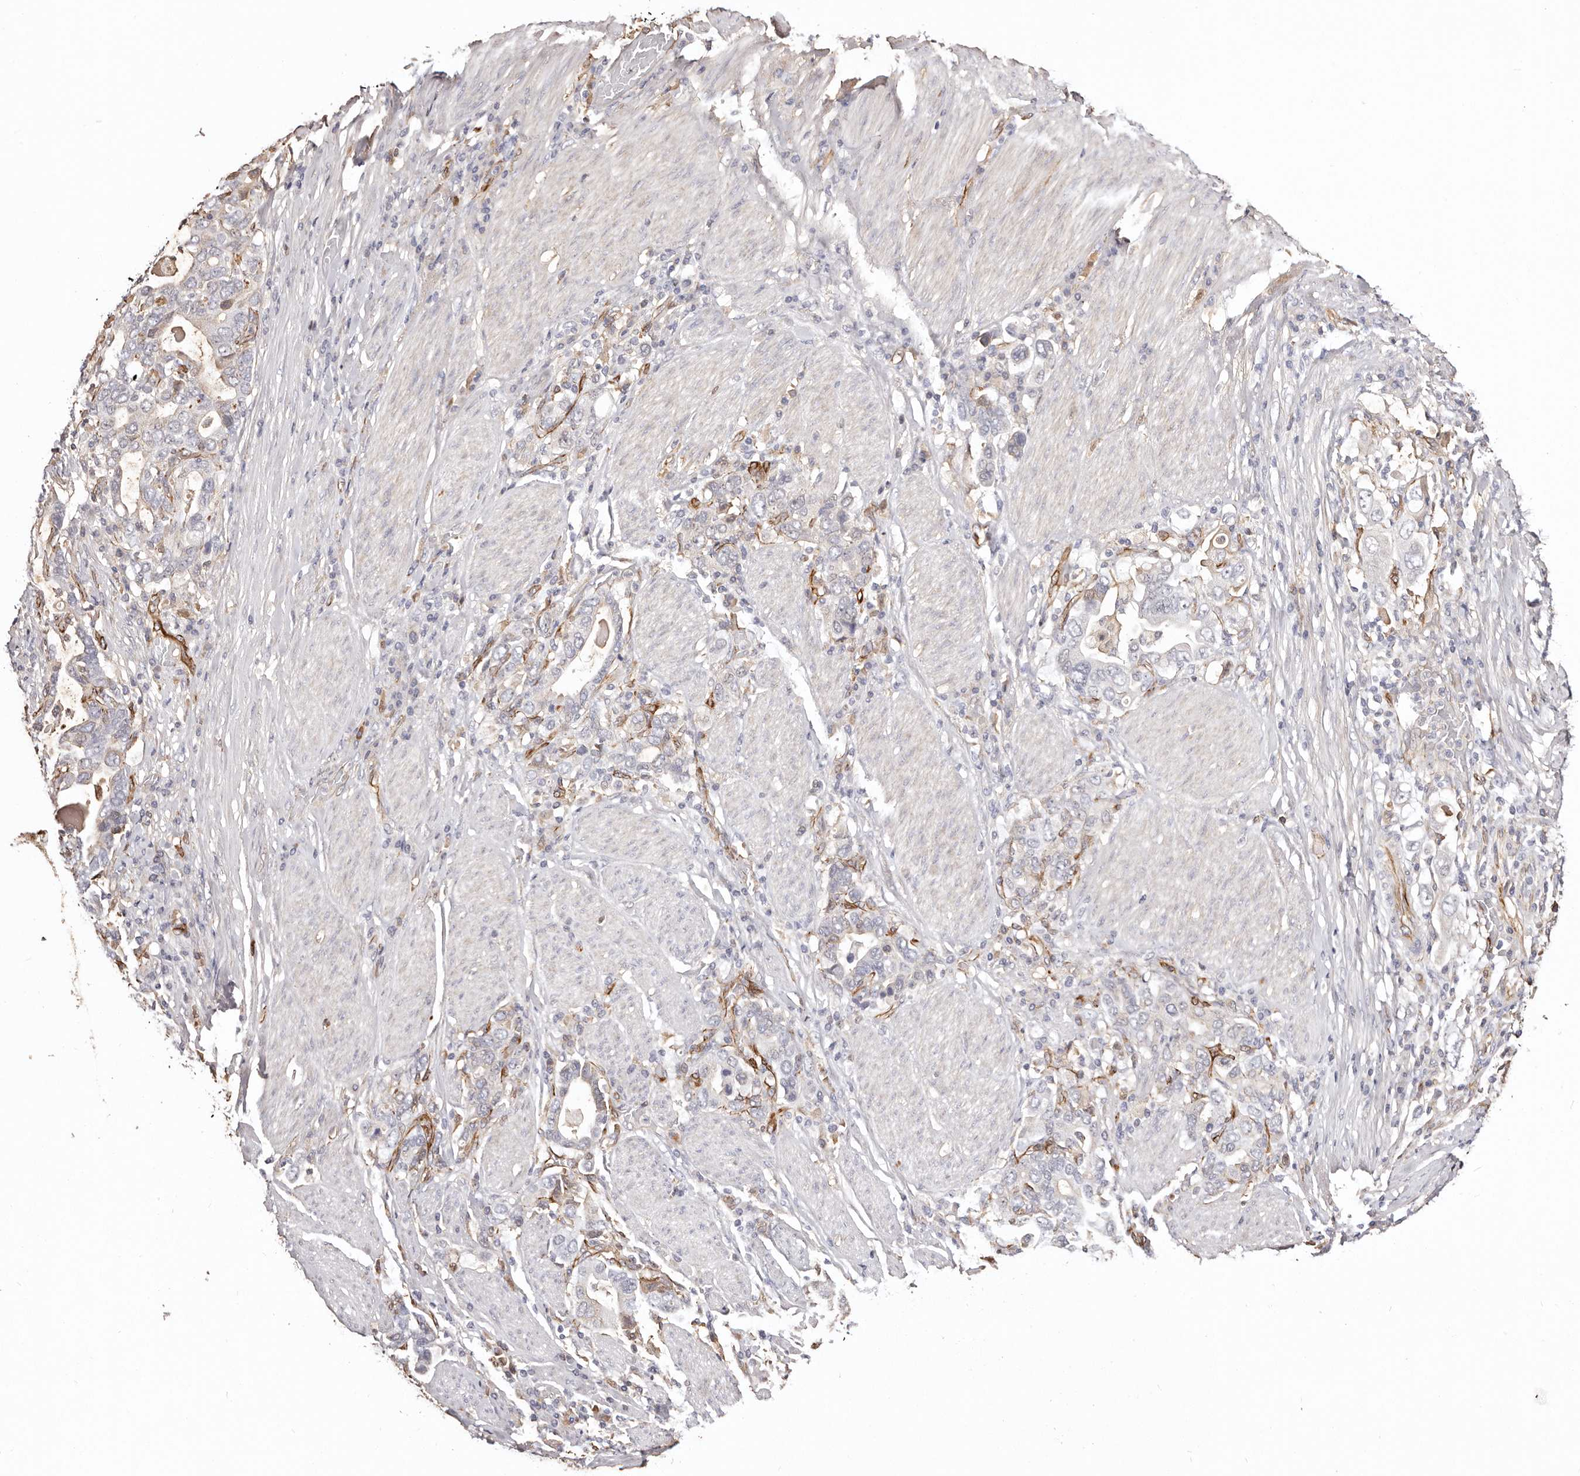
{"staining": {"intensity": "negative", "quantity": "none", "location": "none"}, "tissue": "stomach cancer", "cell_type": "Tumor cells", "image_type": "cancer", "snomed": [{"axis": "morphology", "description": "Adenocarcinoma, NOS"}, {"axis": "topography", "description": "Stomach, upper"}], "caption": "The micrograph exhibits no staining of tumor cells in adenocarcinoma (stomach).", "gene": "ZNF557", "patient": {"sex": "male", "age": 62}}